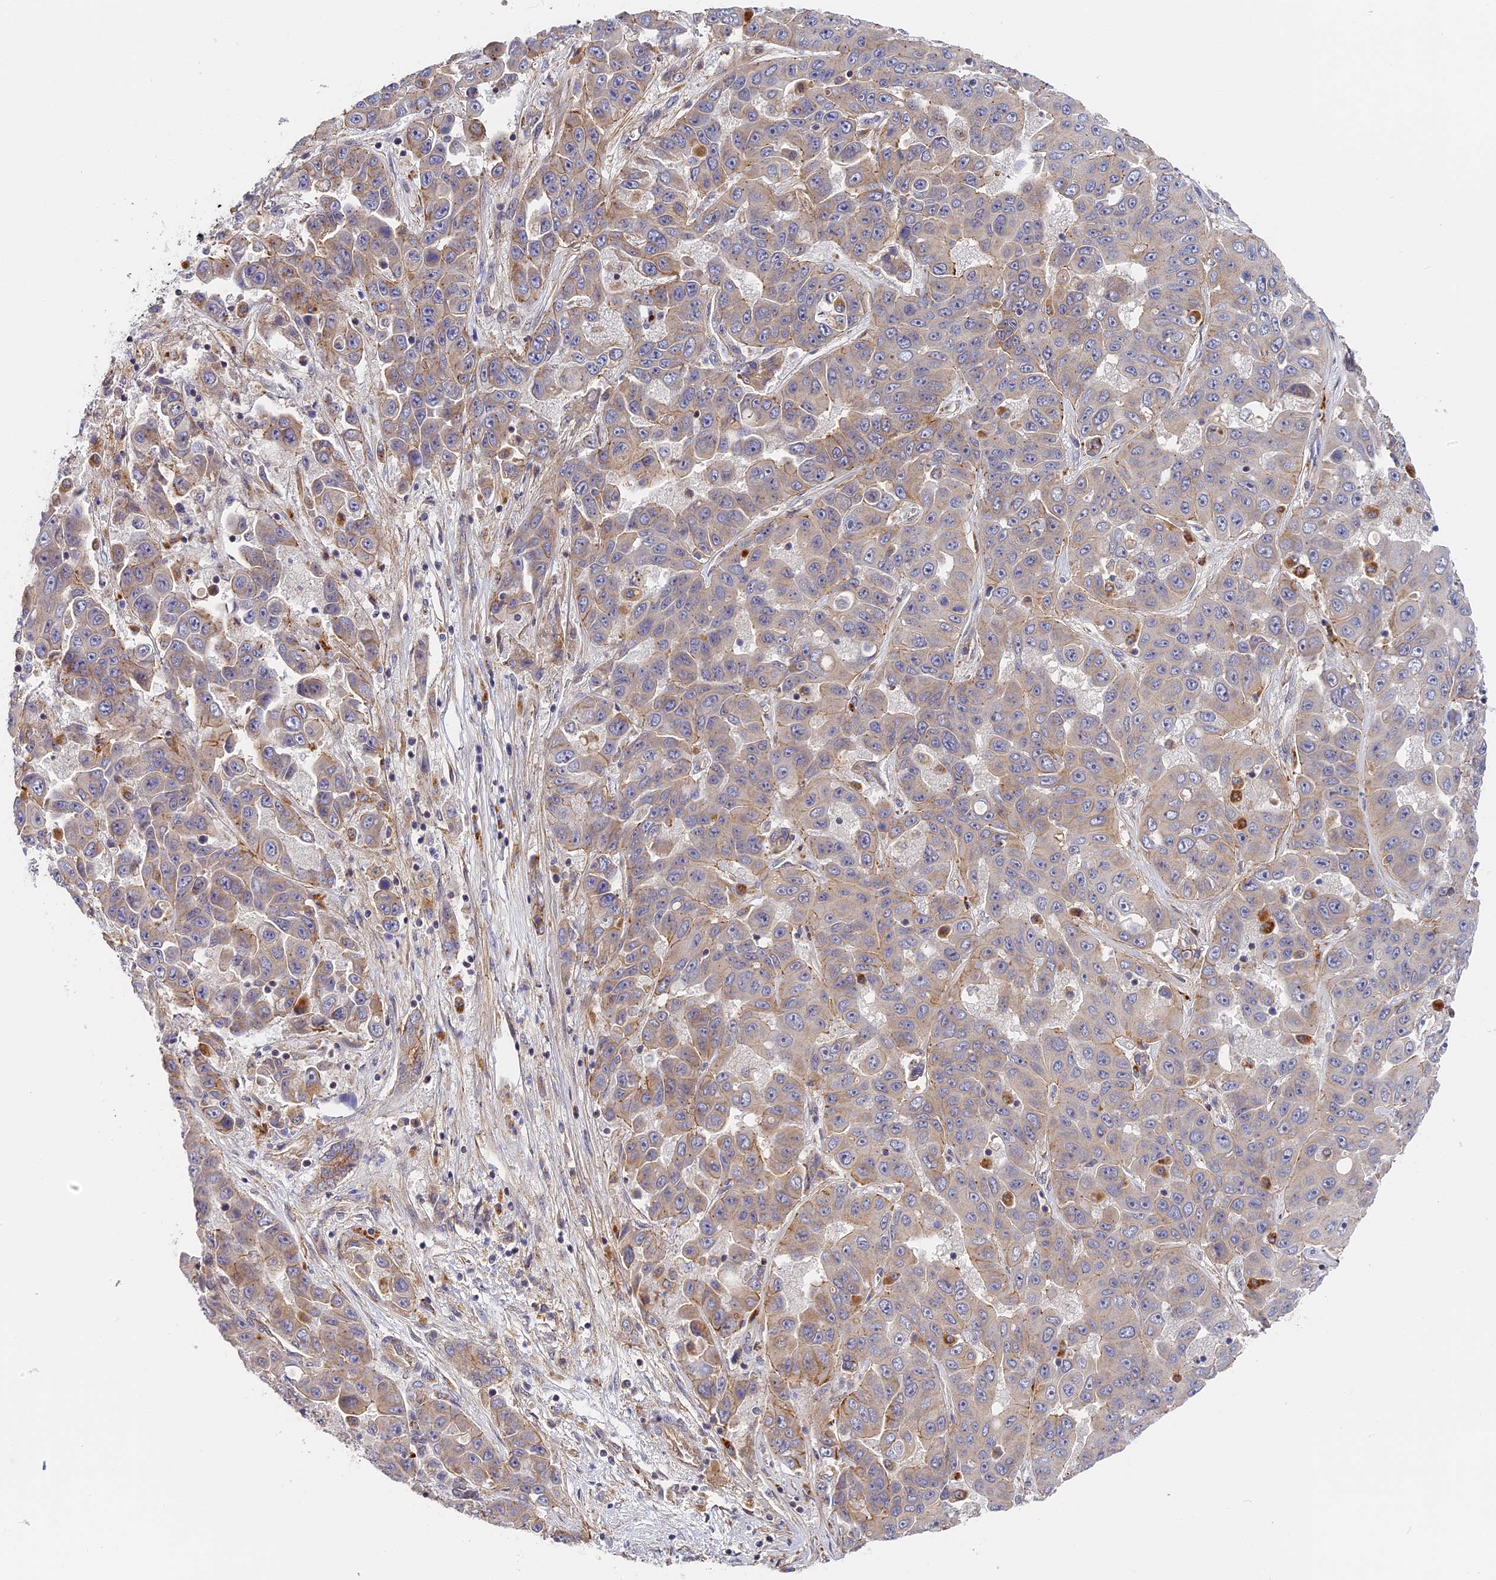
{"staining": {"intensity": "negative", "quantity": "none", "location": "none"}, "tissue": "liver cancer", "cell_type": "Tumor cells", "image_type": "cancer", "snomed": [{"axis": "morphology", "description": "Cholangiocarcinoma"}, {"axis": "topography", "description": "Liver"}], "caption": "The histopathology image reveals no significant staining in tumor cells of liver cancer (cholangiocarcinoma).", "gene": "MISP3", "patient": {"sex": "female", "age": 52}}